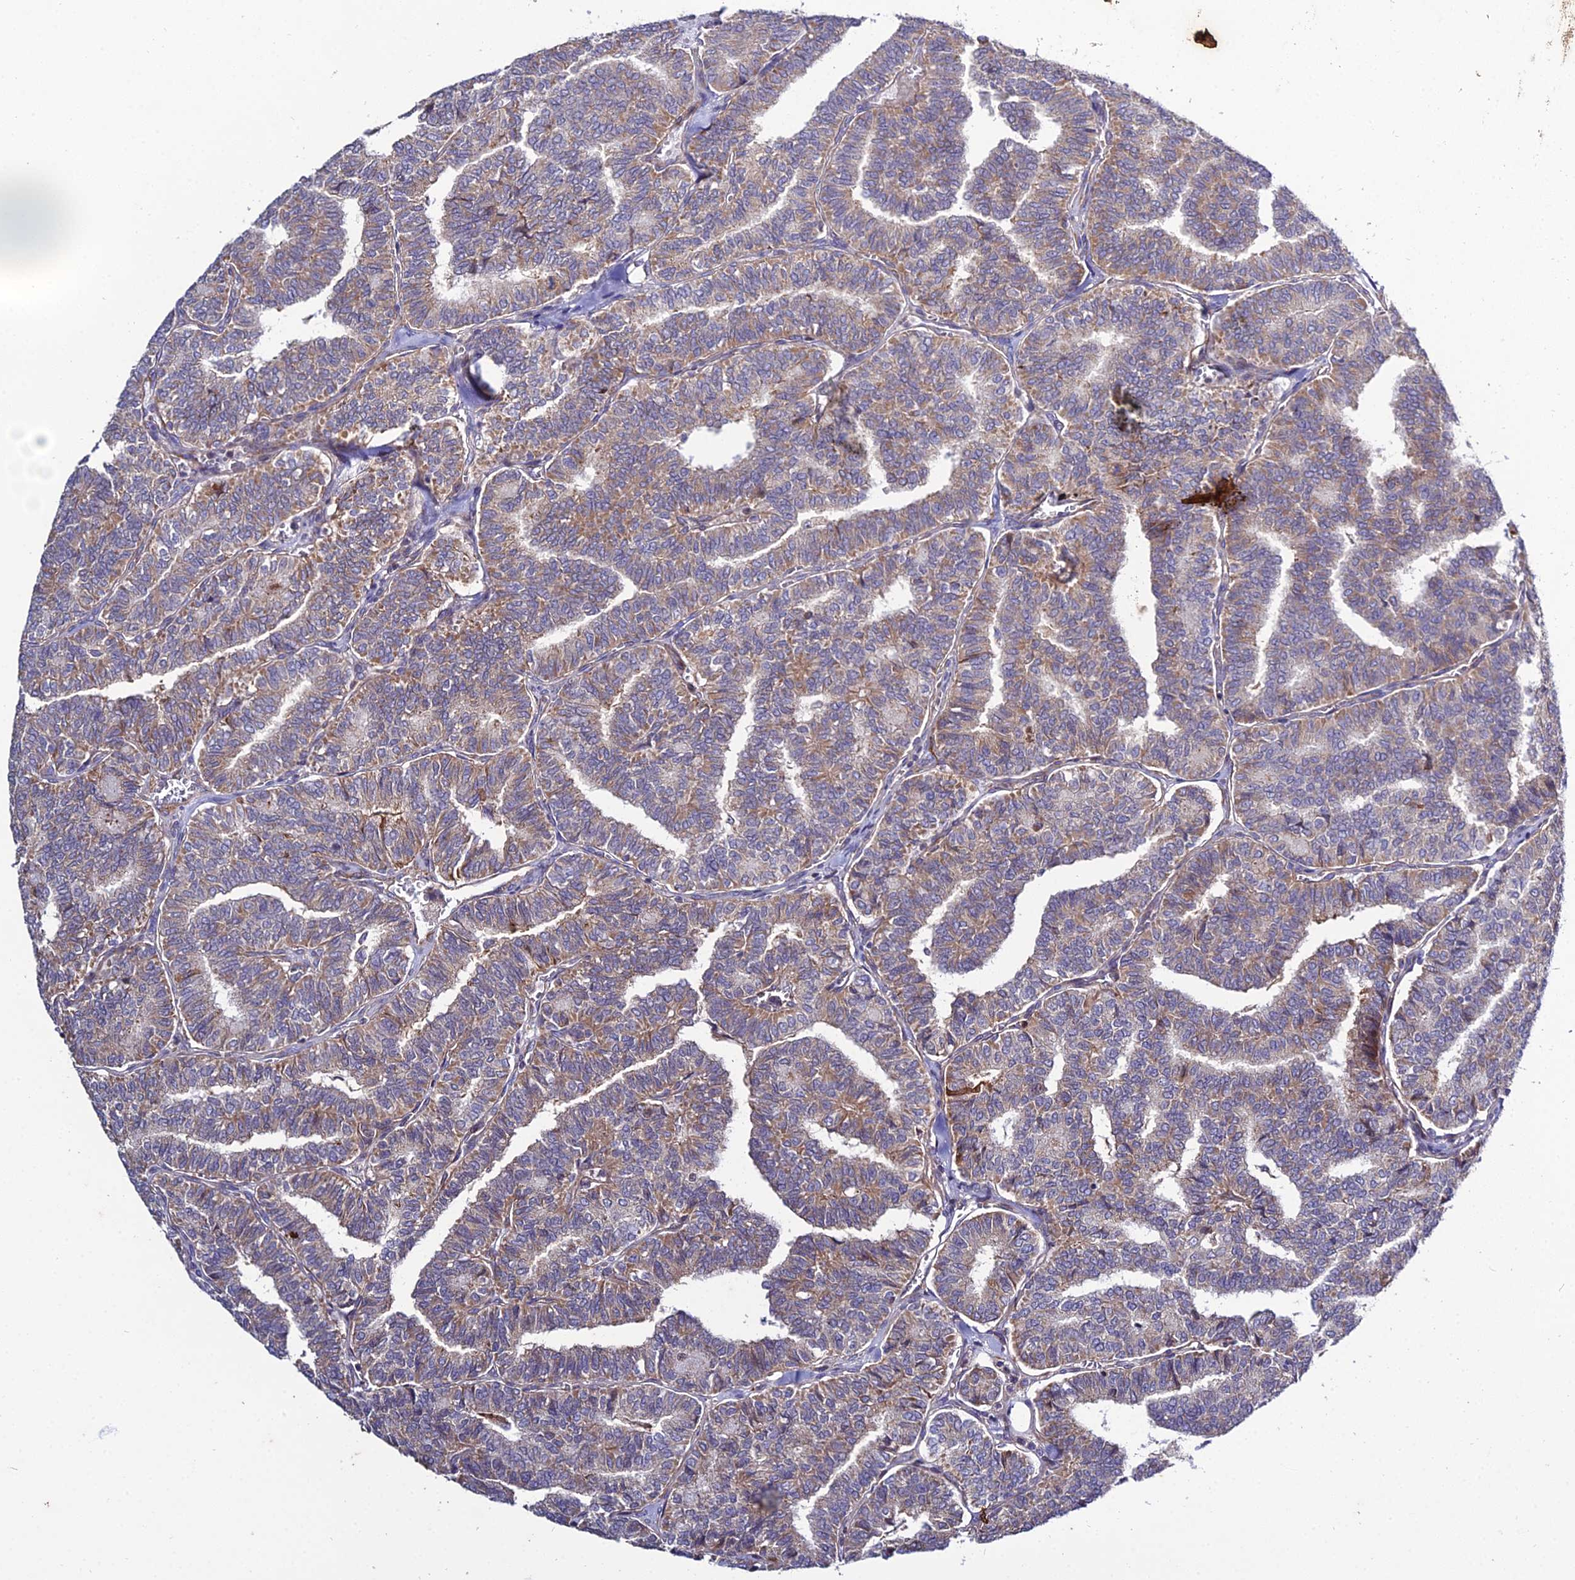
{"staining": {"intensity": "weak", "quantity": ">75%", "location": "cytoplasmic/membranous"}, "tissue": "thyroid cancer", "cell_type": "Tumor cells", "image_type": "cancer", "snomed": [{"axis": "morphology", "description": "Papillary adenocarcinoma, NOS"}, {"axis": "topography", "description": "Thyroid gland"}], "caption": "The histopathology image displays staining of thyroid papillary adenocarcinoma, revealing weak cytoplasmic/membranous protein positivity (brown color) within tumor cells.", "gene": "ARL6IP1", "patient": {"sex": "female", "age": 35}}